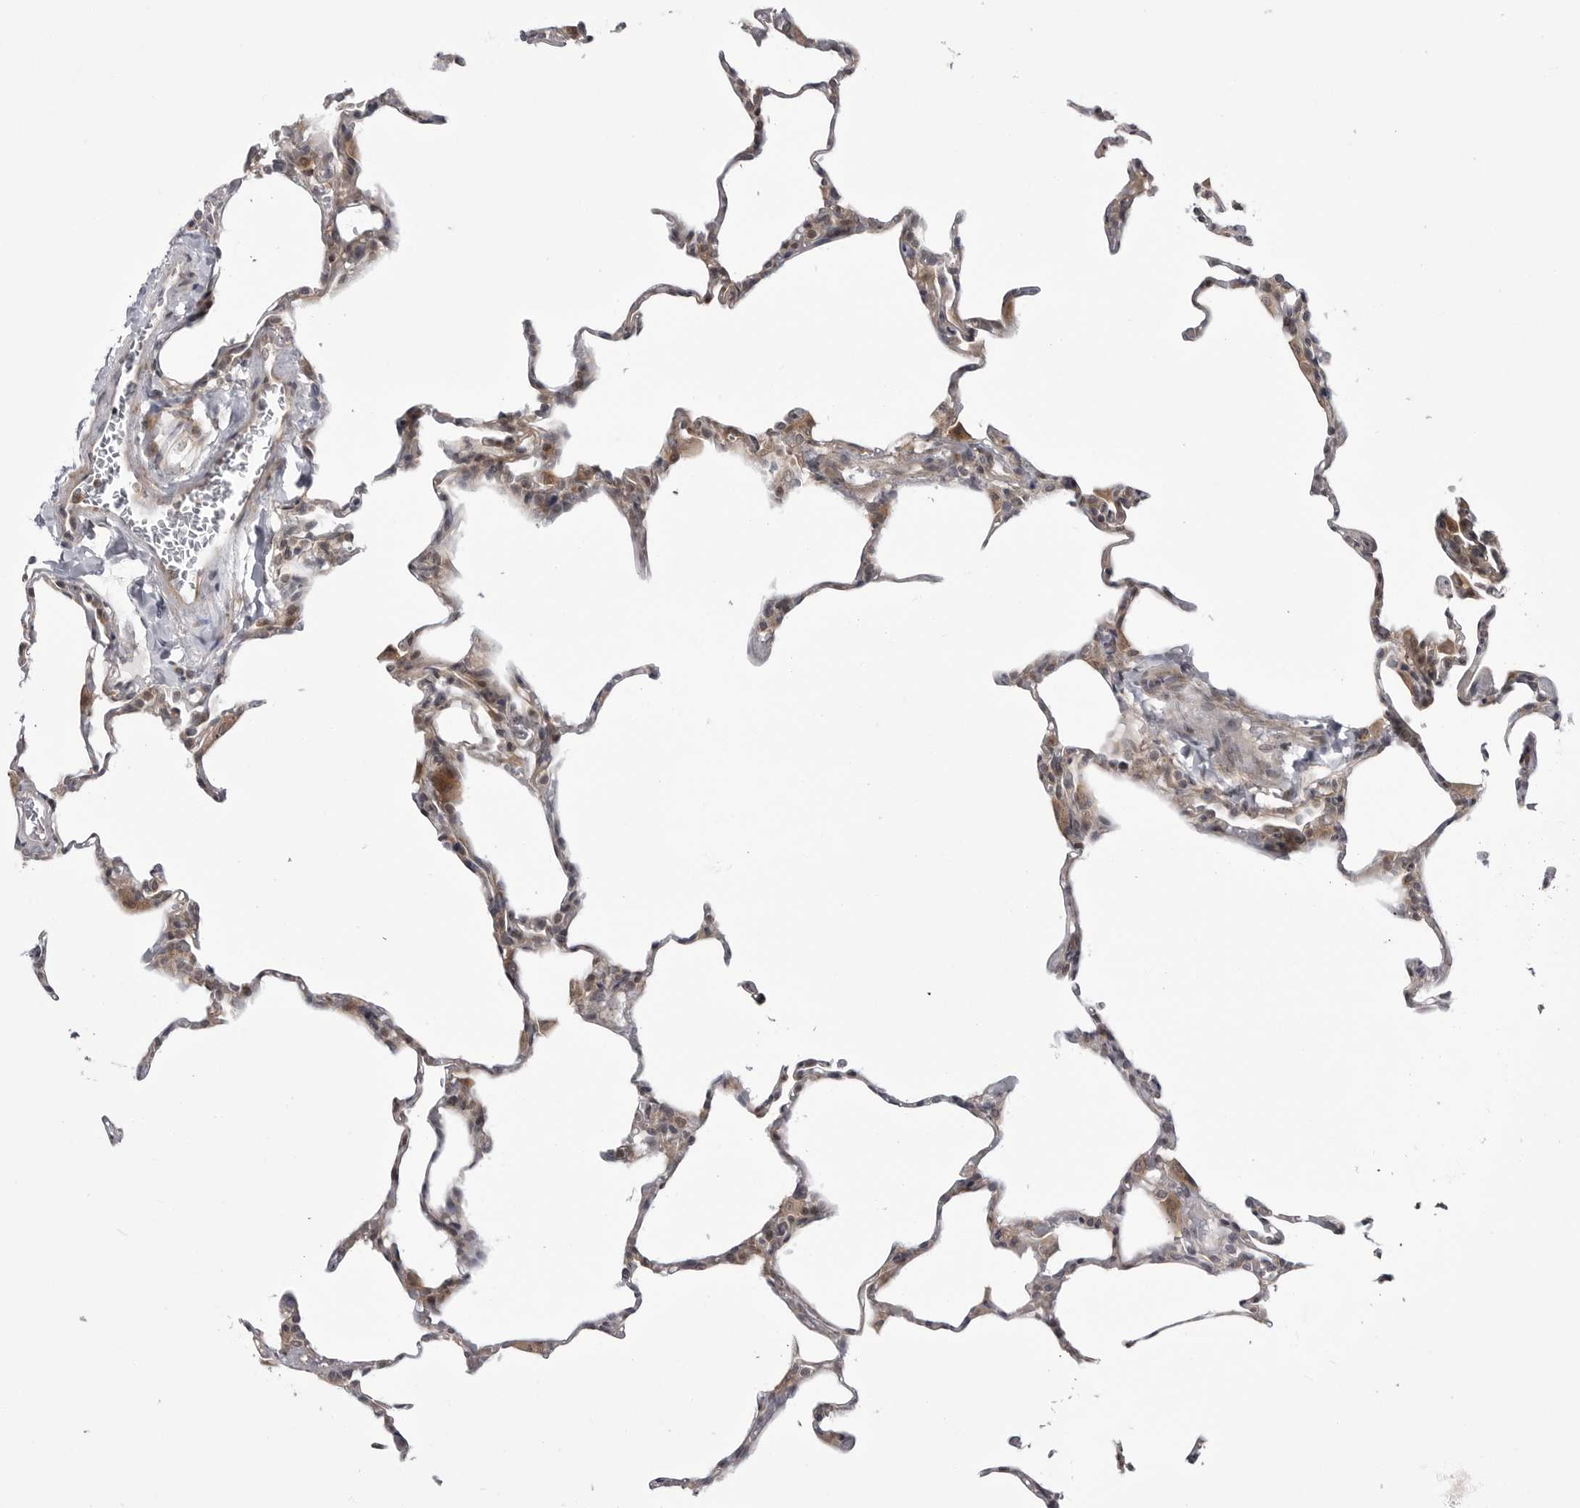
{"staining": {"intensity": "weak", "quantity": "<25%", "location": "cytoplasmic/membranous"}, "tissue": "lung", "cell_type": "Alveolar cells", "image_type": "normal", "snomed": [{"axis": "morphology", "description": "Normal tissue, NOS"}, {"axis": "topography", "description": "Lung"}], "caption": "Alveolar cells show no significant protein expression in unremarkable lung. The staining is performed using DAB (3,3'-diaminobenzidine) brown chromogen with nuclei counter-stained in using hematoxylin.", "gene": "CCDC18", "patient": {"sex": "male", "age": 20}}